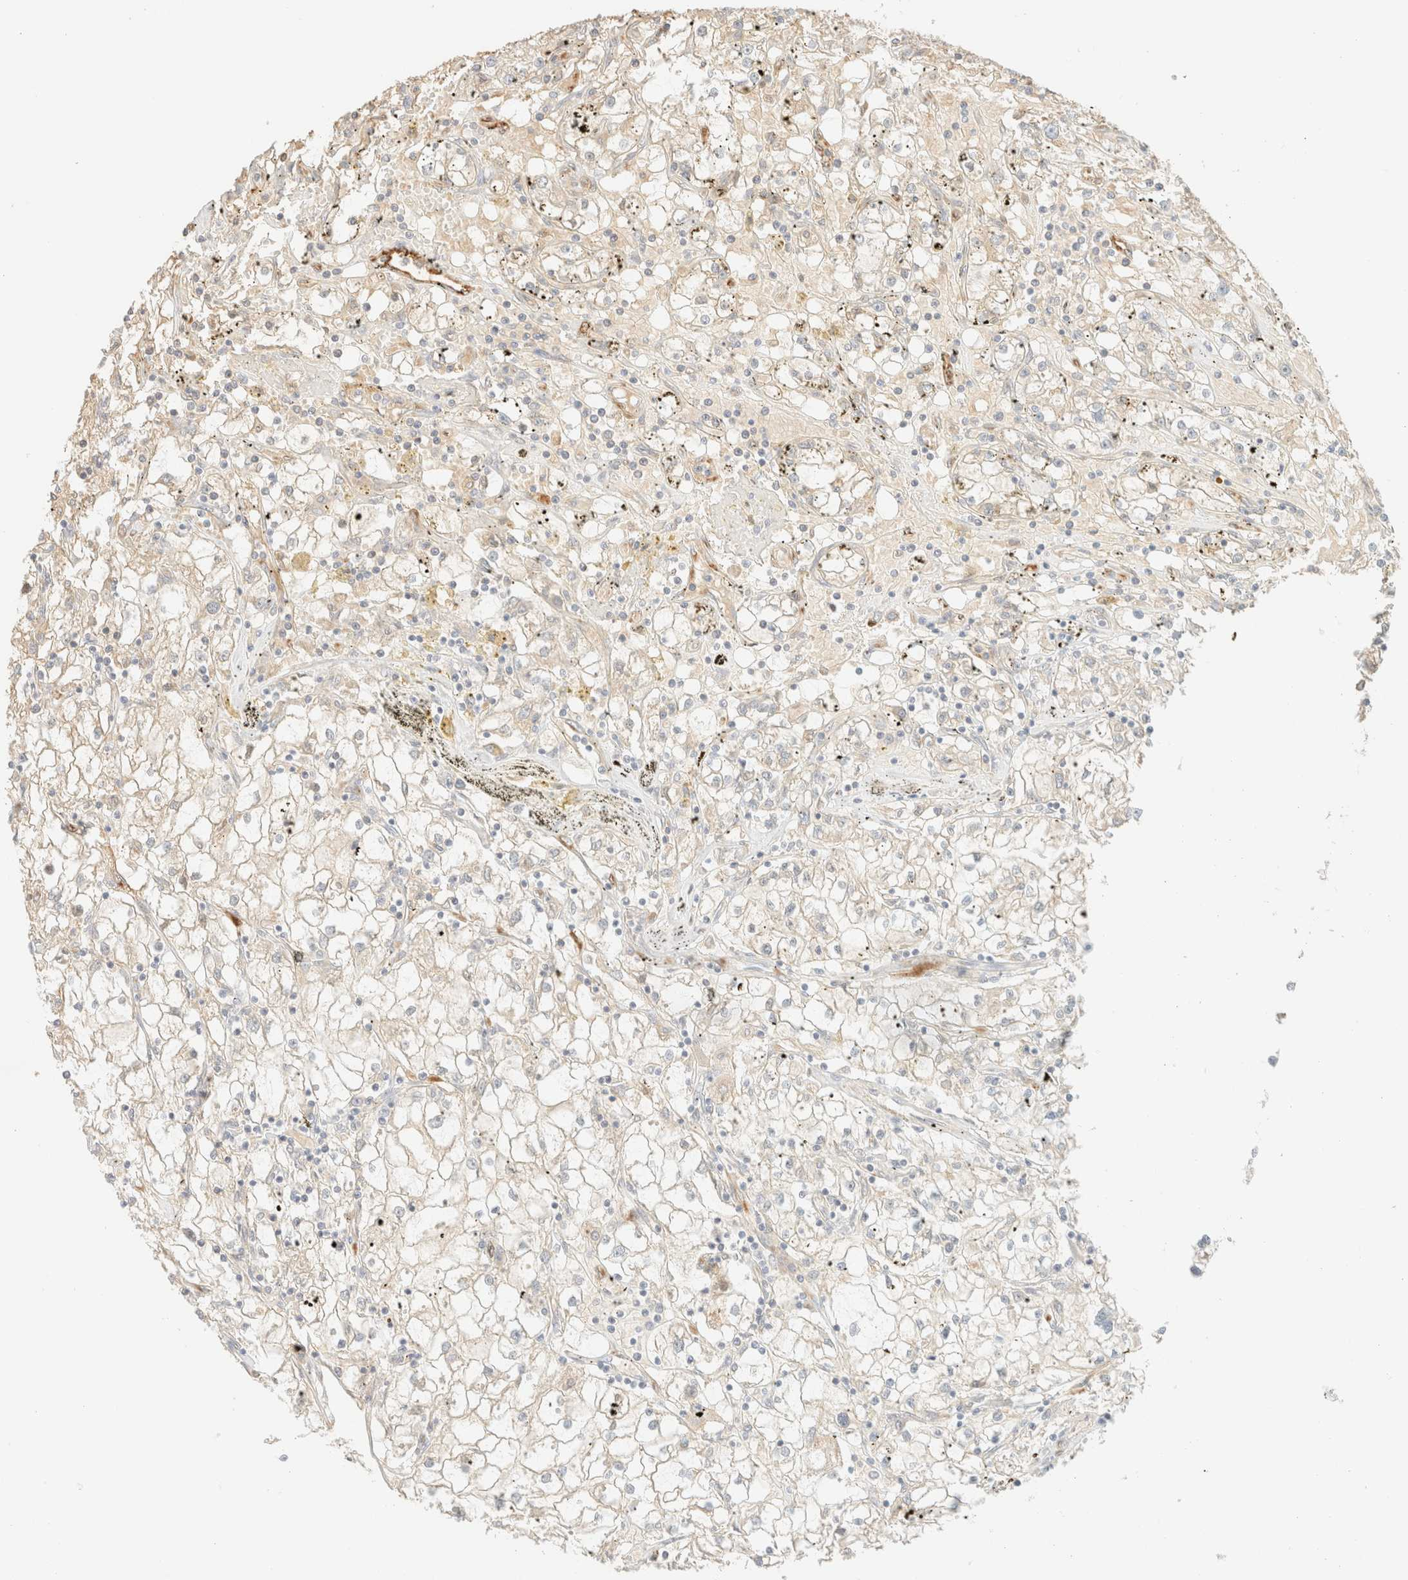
{"staining": {"intensity": "weak", "quantity": "<25%", "location": "cytoplasmic/membranous"}, "tissue": "renal cancer", "cell_type": "Tumor cells", "image_type": "cancer", "snomed": [{"axis": "morphology", "description": "Adenocarcinoma, NOS"}, {"axis": "topography", "description": "Kidney"}], "caption": "A histopathology image of human renal cancer is negative for staining in tumor cells. (Immunohistochemistry (ihc), brightfield microscopy, high magnification).", "gene": "SPARCL1", "patient": {"sex": "male", "age": 56}}